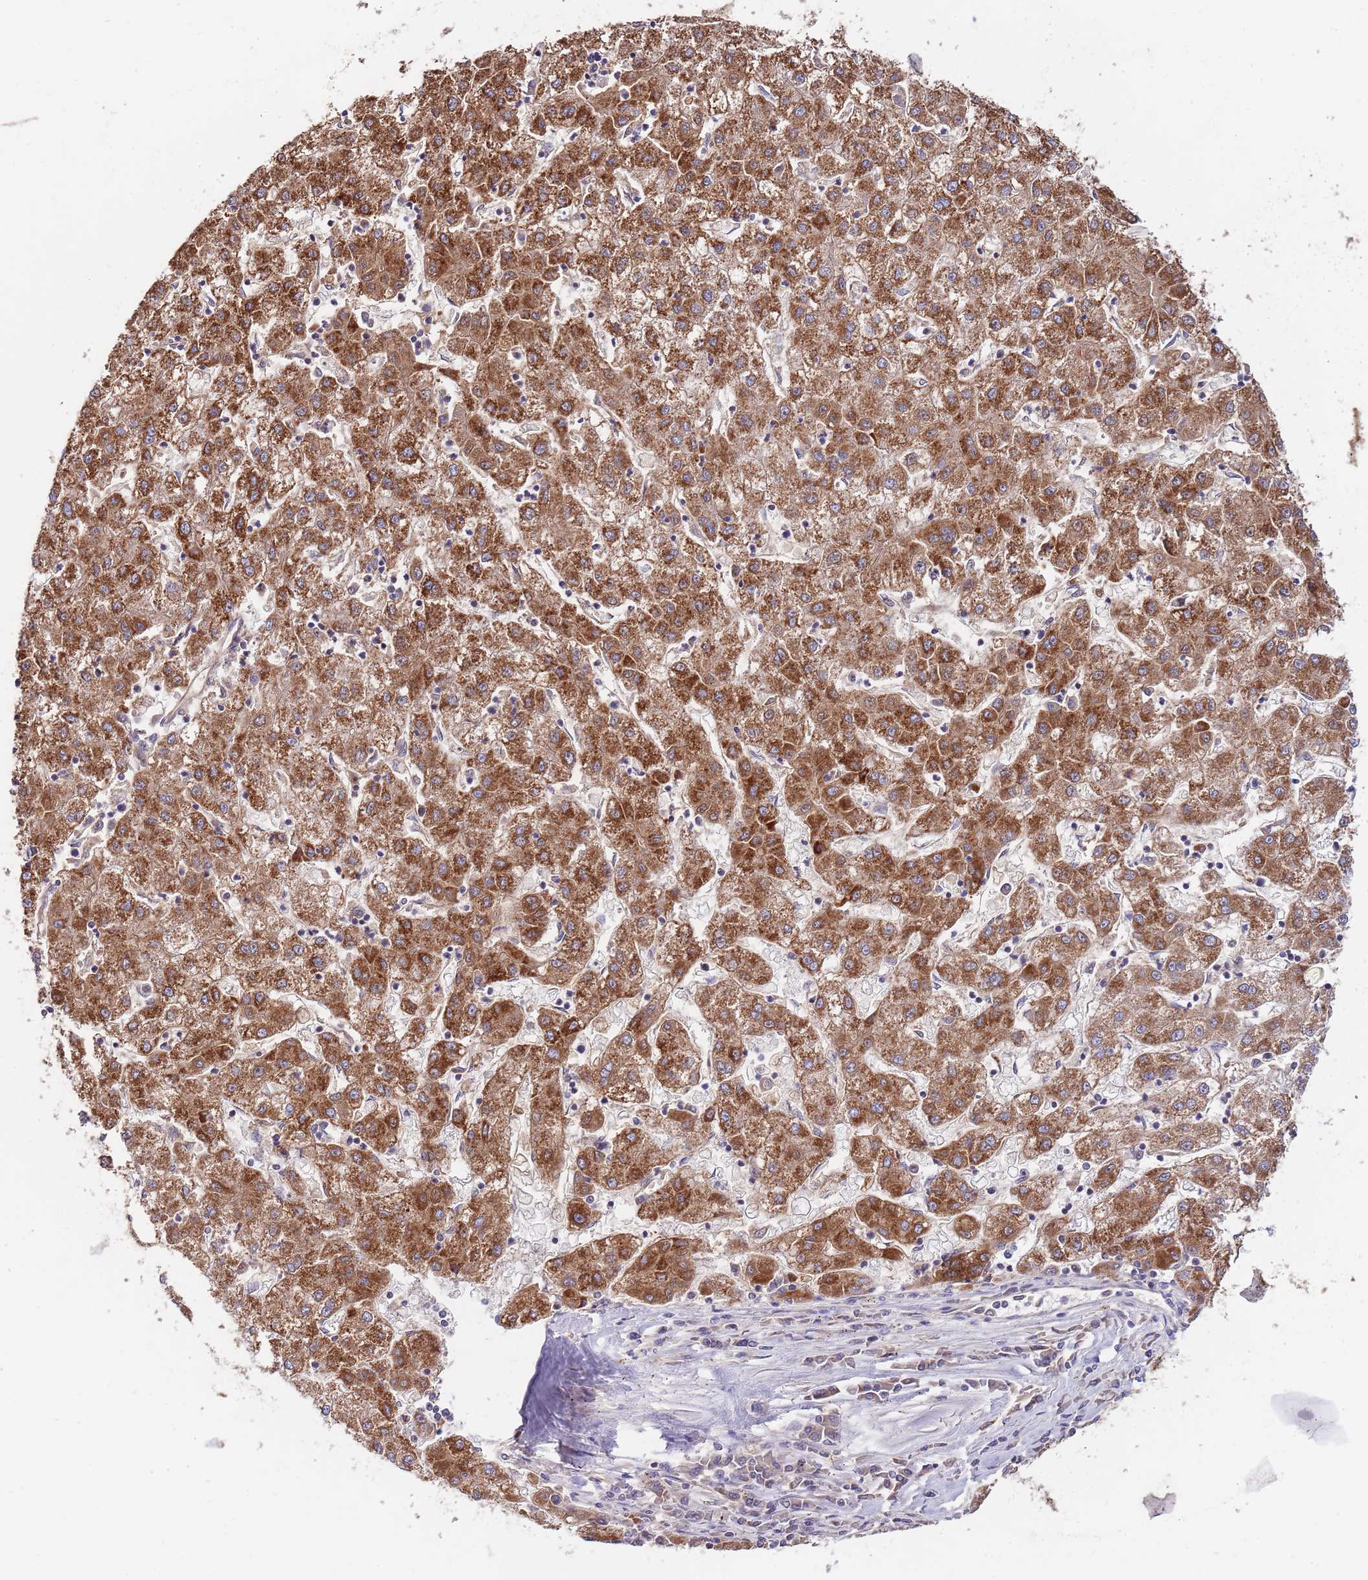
{"staining": {"intensity": "strong", "quantity": ">75%", "location": "cytoplasmic/membranous"}, "tissue": "liver cancer", "cell_type": "Tumor cells", "image_type": "cancer", "snomed": [{"axis": "morphology", "description": "Carcinoma, Hepatocellular, NOS"}, {"axis": "topography", "description": "Liver"}], "caption": "This is an image of IHC staining of hepatocellular carcinoma (liver), which shows strong expression in the cytoplasmic/membranous of tumor cells.", "gene": "DOCK6", "patient": {"sex": "male", "age": 72}}